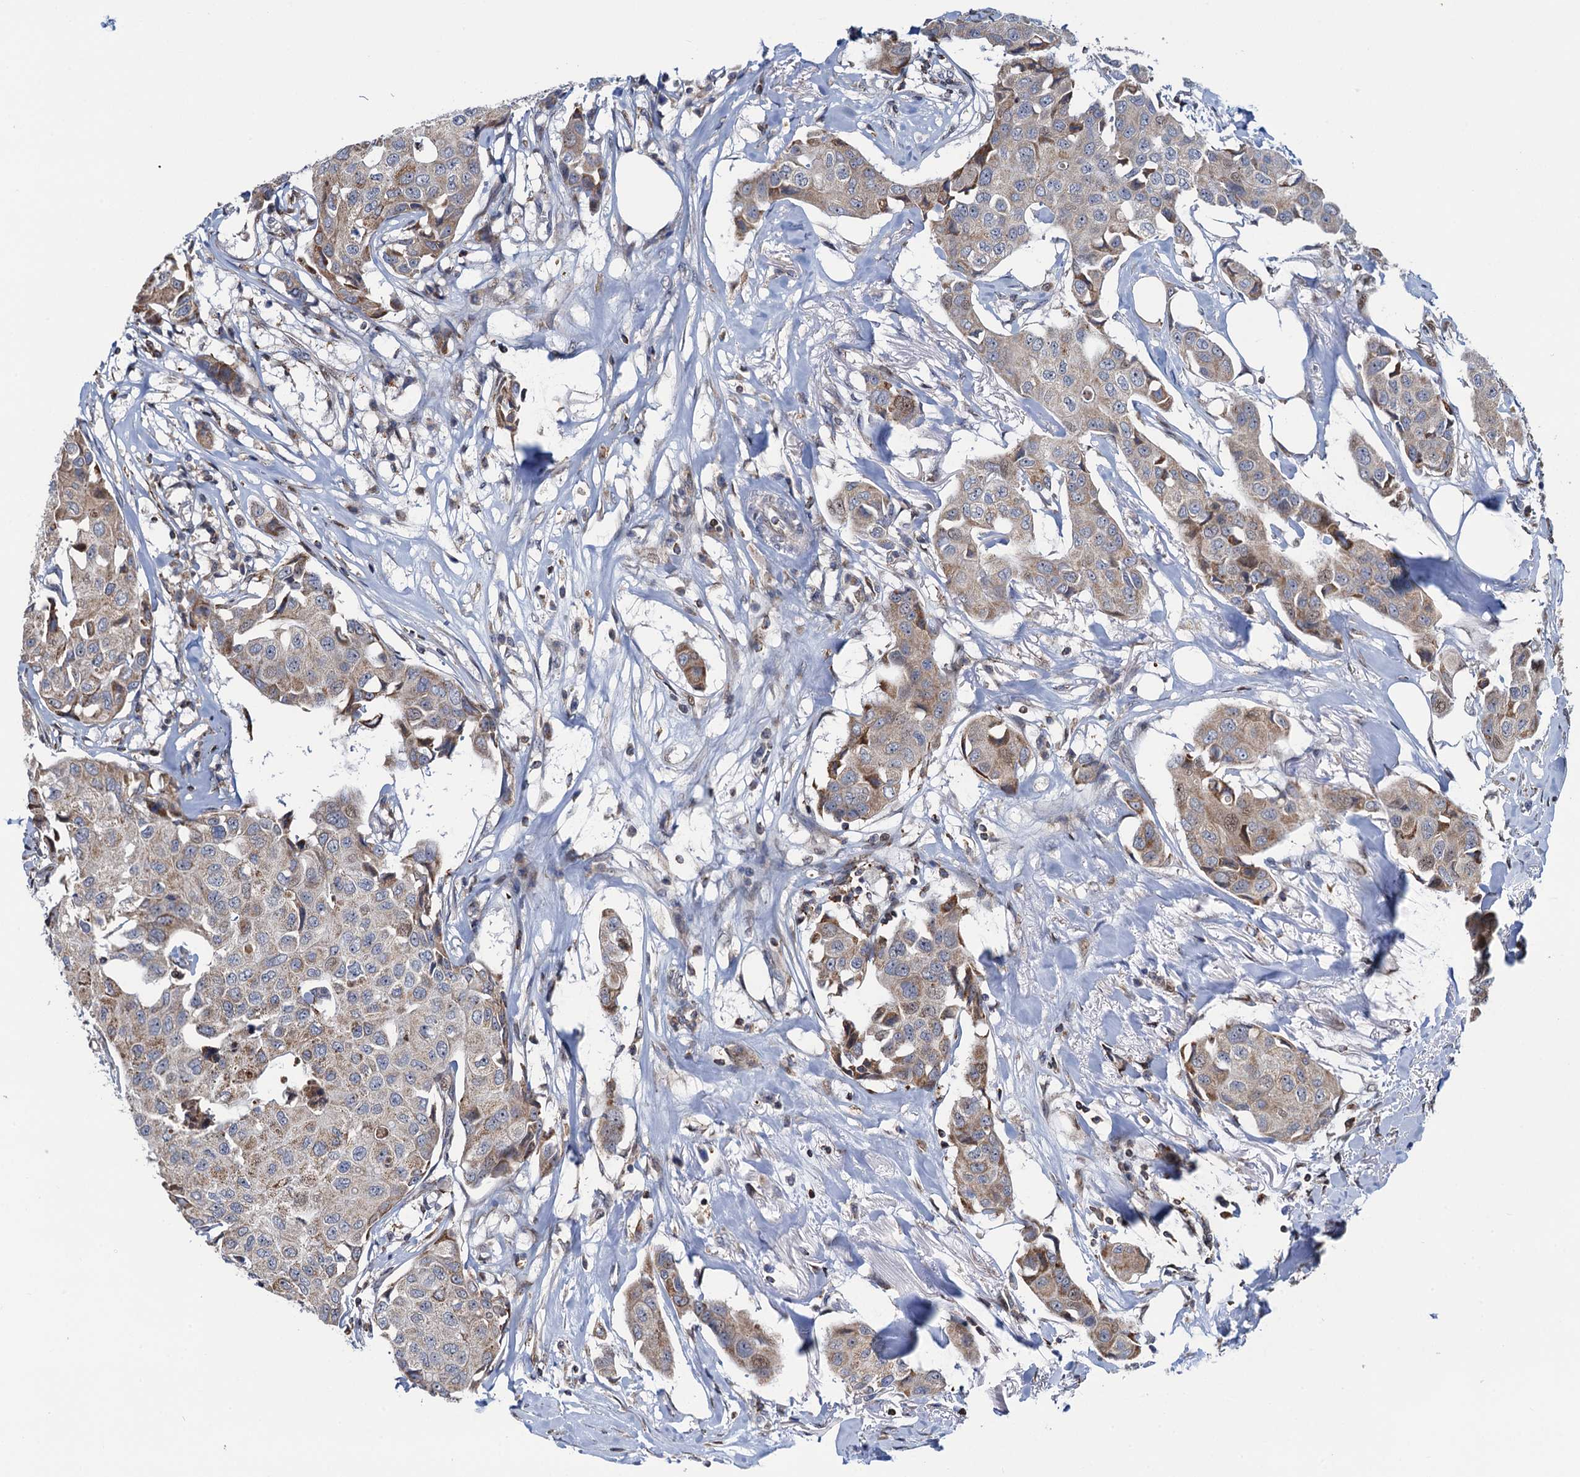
{"staining": {"intensity": "weak", "quantity": "<25%", "location": "cytoplasmic/membranous"}, "tissue": "breast cancer", "cell_type": "Tumor cells", "image_type": "cancer", "snomed": [{"axis": "morphology", "description": "Duct carcinoma"}, {"axis": "topography", "description": "Breast"}], "caption": "Immunohistochemical staining of breast cancer (invasive ductal carcinoma) demonstrates no significant expression in tumor cells.", "gene": "CCDC102A", "patient": {"sex": "female", "age": 80}}